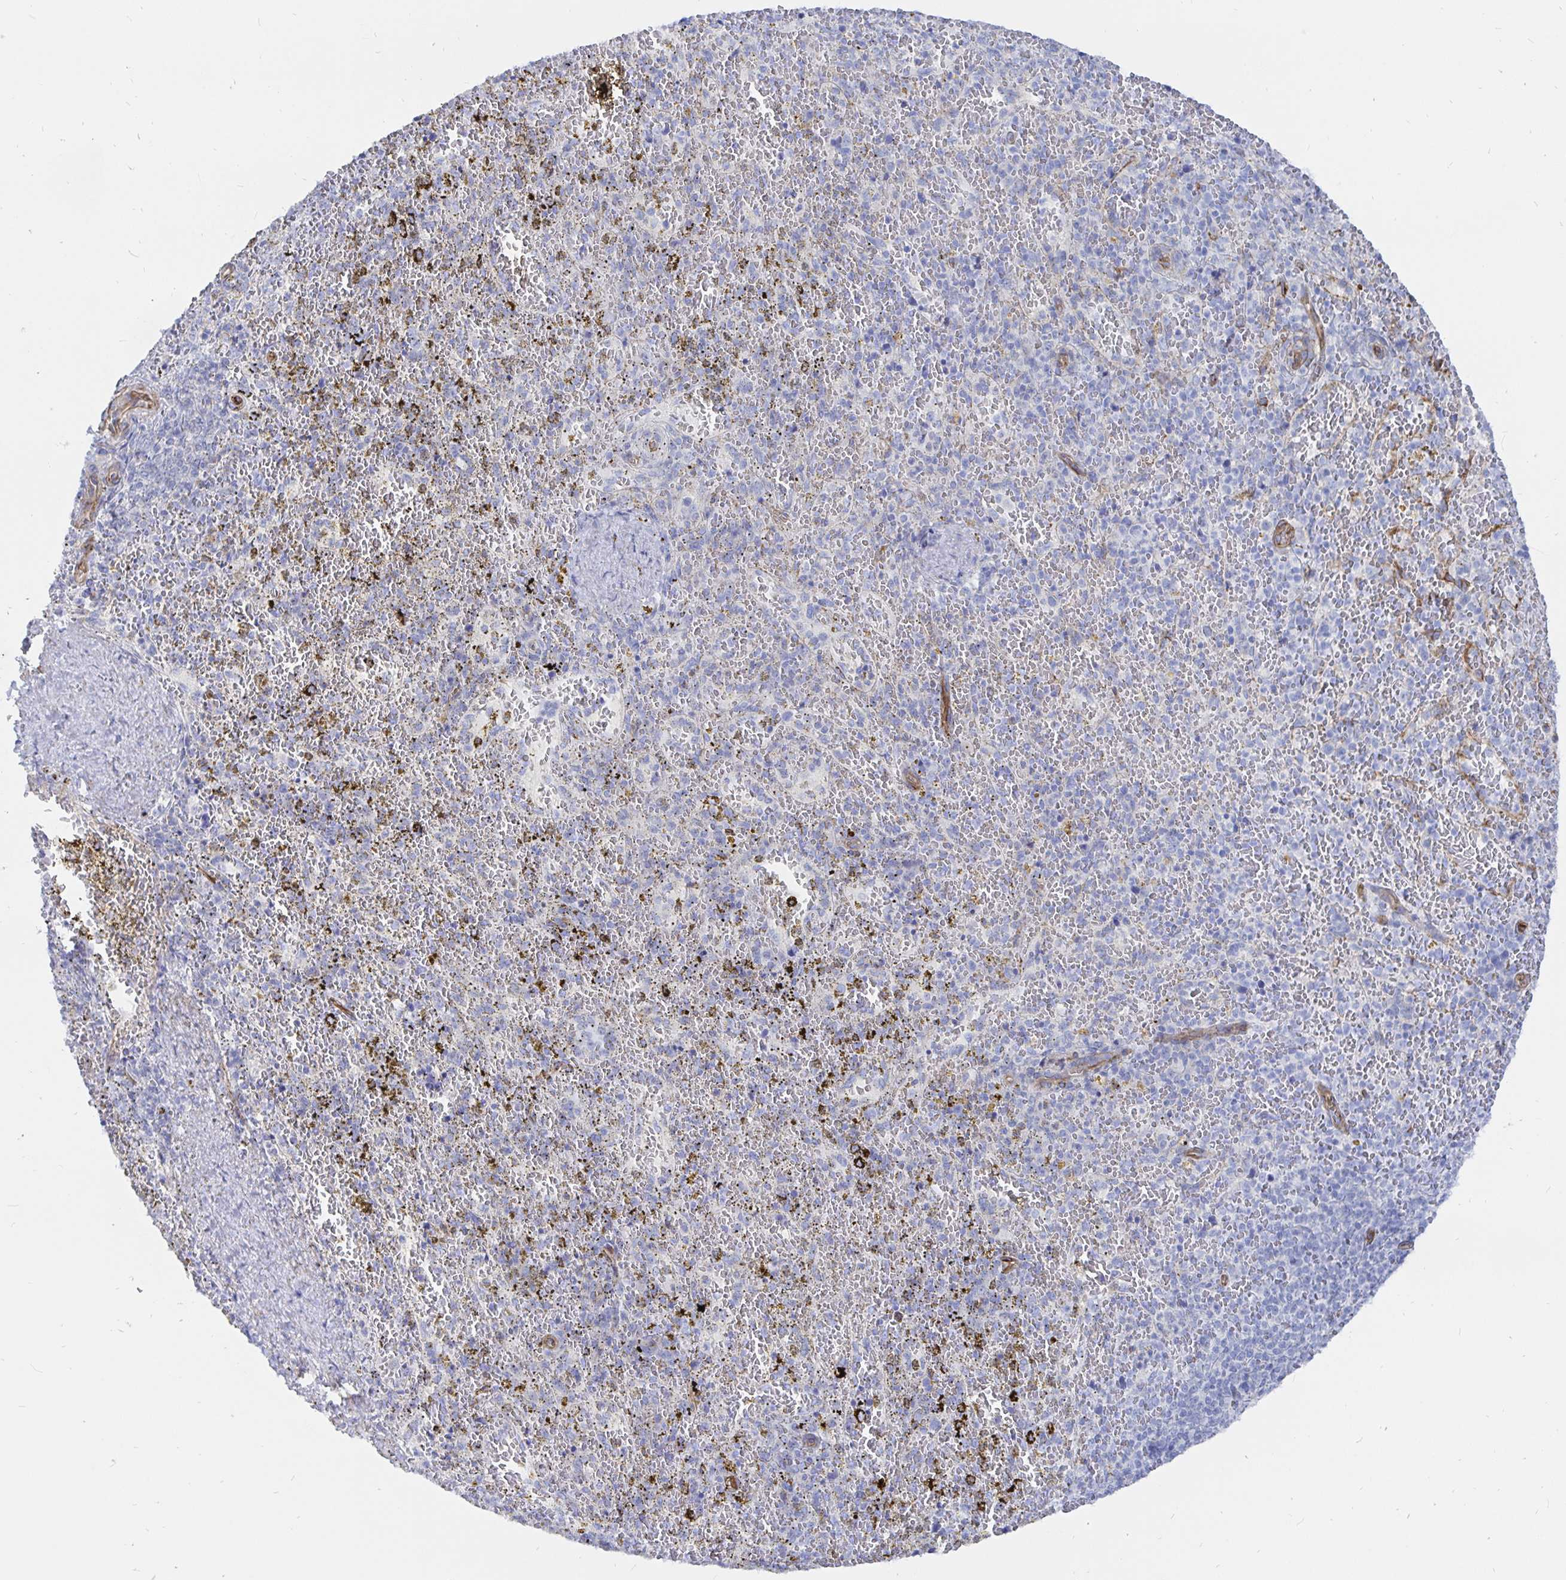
{"staining": {"intensity": "negative", "quantity": "none", "location": "none"}, "tissue": "spleen", "cell_type": "Cells in red pulp", "image_type": "normal", "snomed": [{"axis": "morphology", "description": "Normal tissue, NOS"}, {"axis": "topography", "description": "Spleen"}], "caption": "The image reveals no significant expression in cells in red pulp of spleen. (DAB (3,3'-diaminobenzidine) immunohistochemistry (IHC) visualized using brightfield microscopy, high magnification).", "gene": "COX16", "patient": {"sex": "female", "age": 50}}